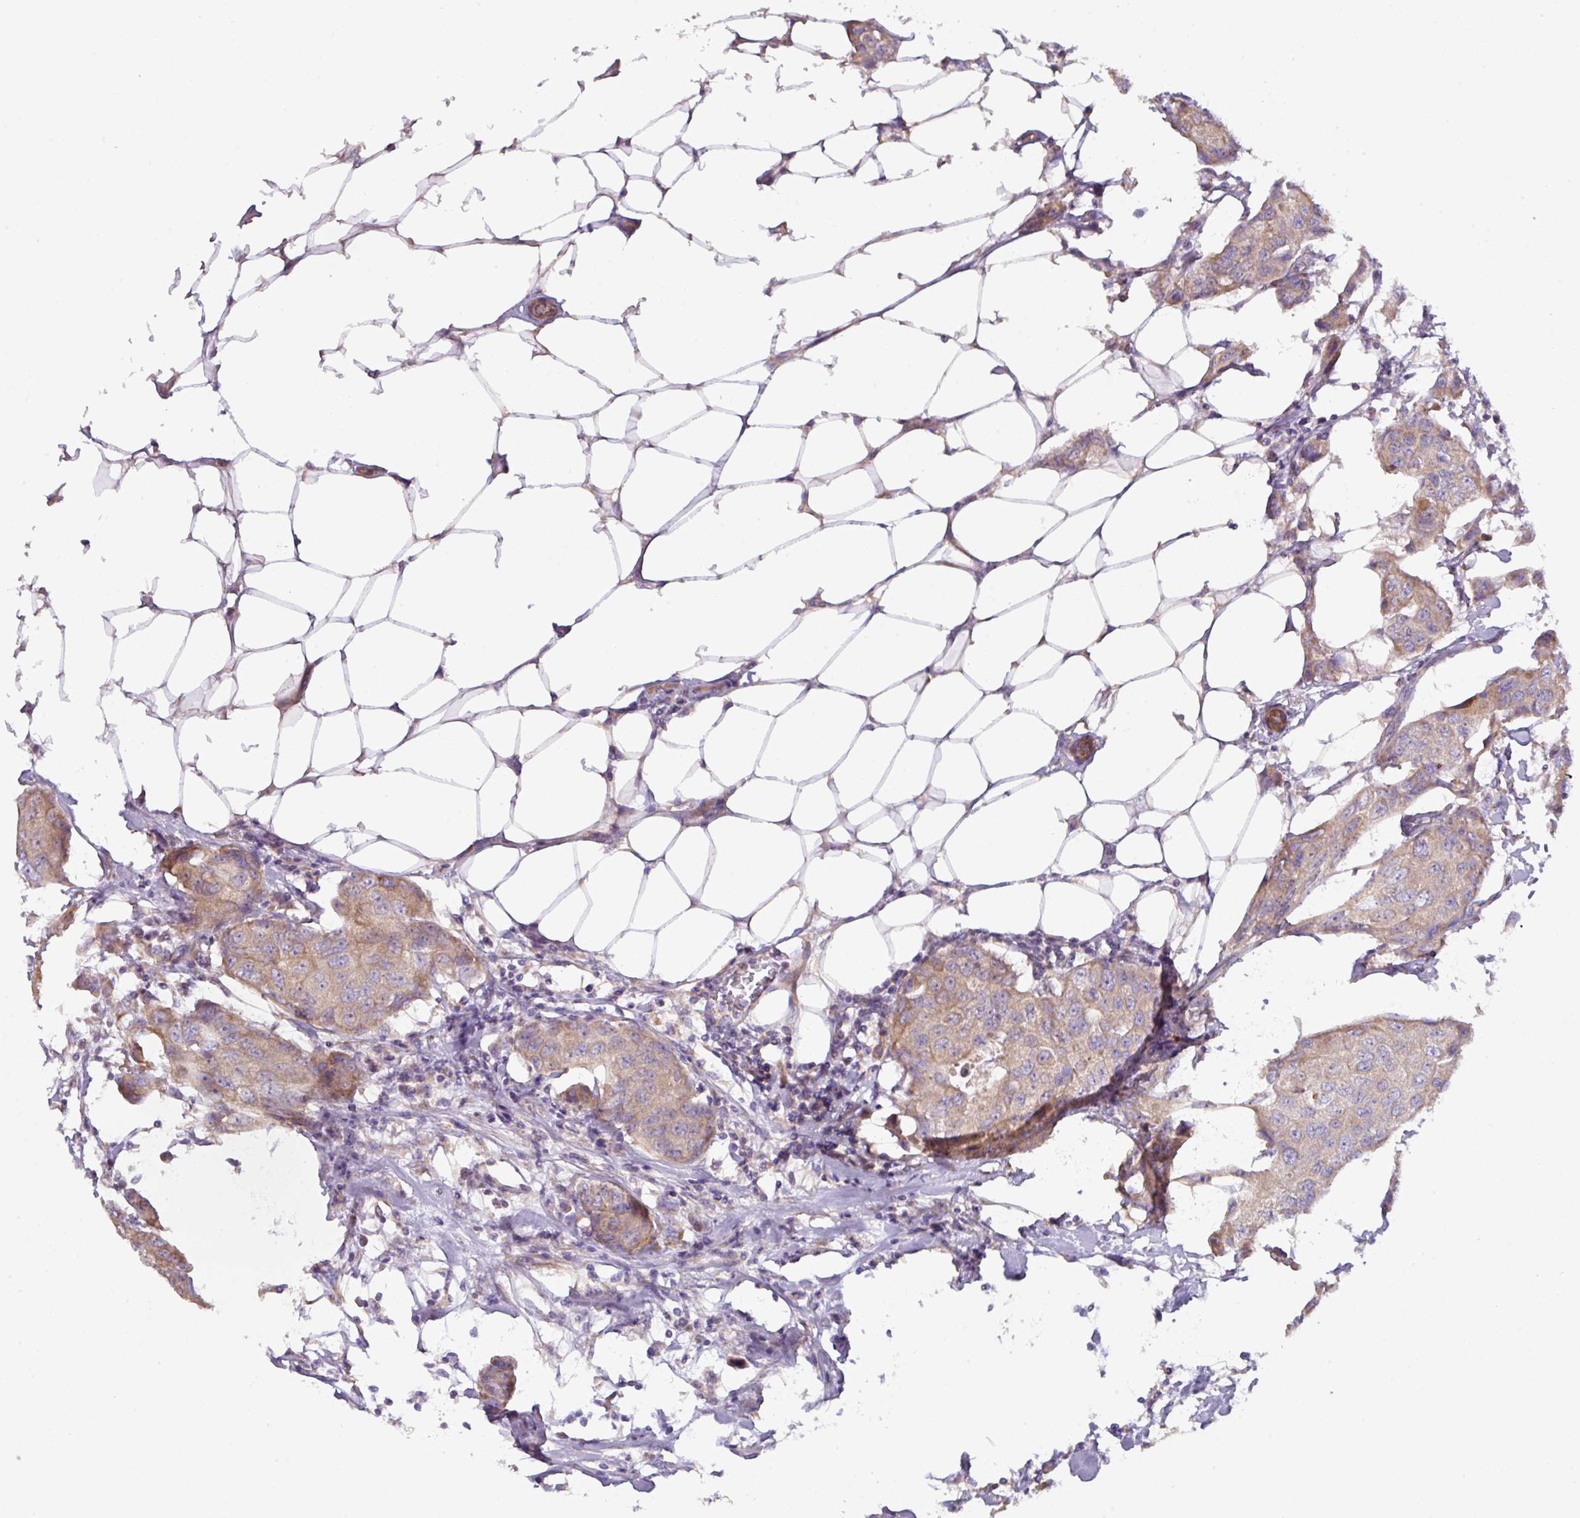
{"staining": {"intensity": "weak", "quantity": ">75%", "location": "cytoplasmic/membranous"}, "tissue": "breast cancer", "cell_type": "Tumor cells", "image_type": "cancer", "snomed": [{"axis": "morphology", "description": "Duct carcinoma"}, {"axis": "topography", "description": "Breast"}, {"axis": "topography", "description": "Lymph node"}], "caption": "Invasive ductal carcinoma (breast) stained with a protein marker exhibits weak staining in tumor cells.", "gene": "MRRF", "patient": {"sex": "female", "age": 80}}